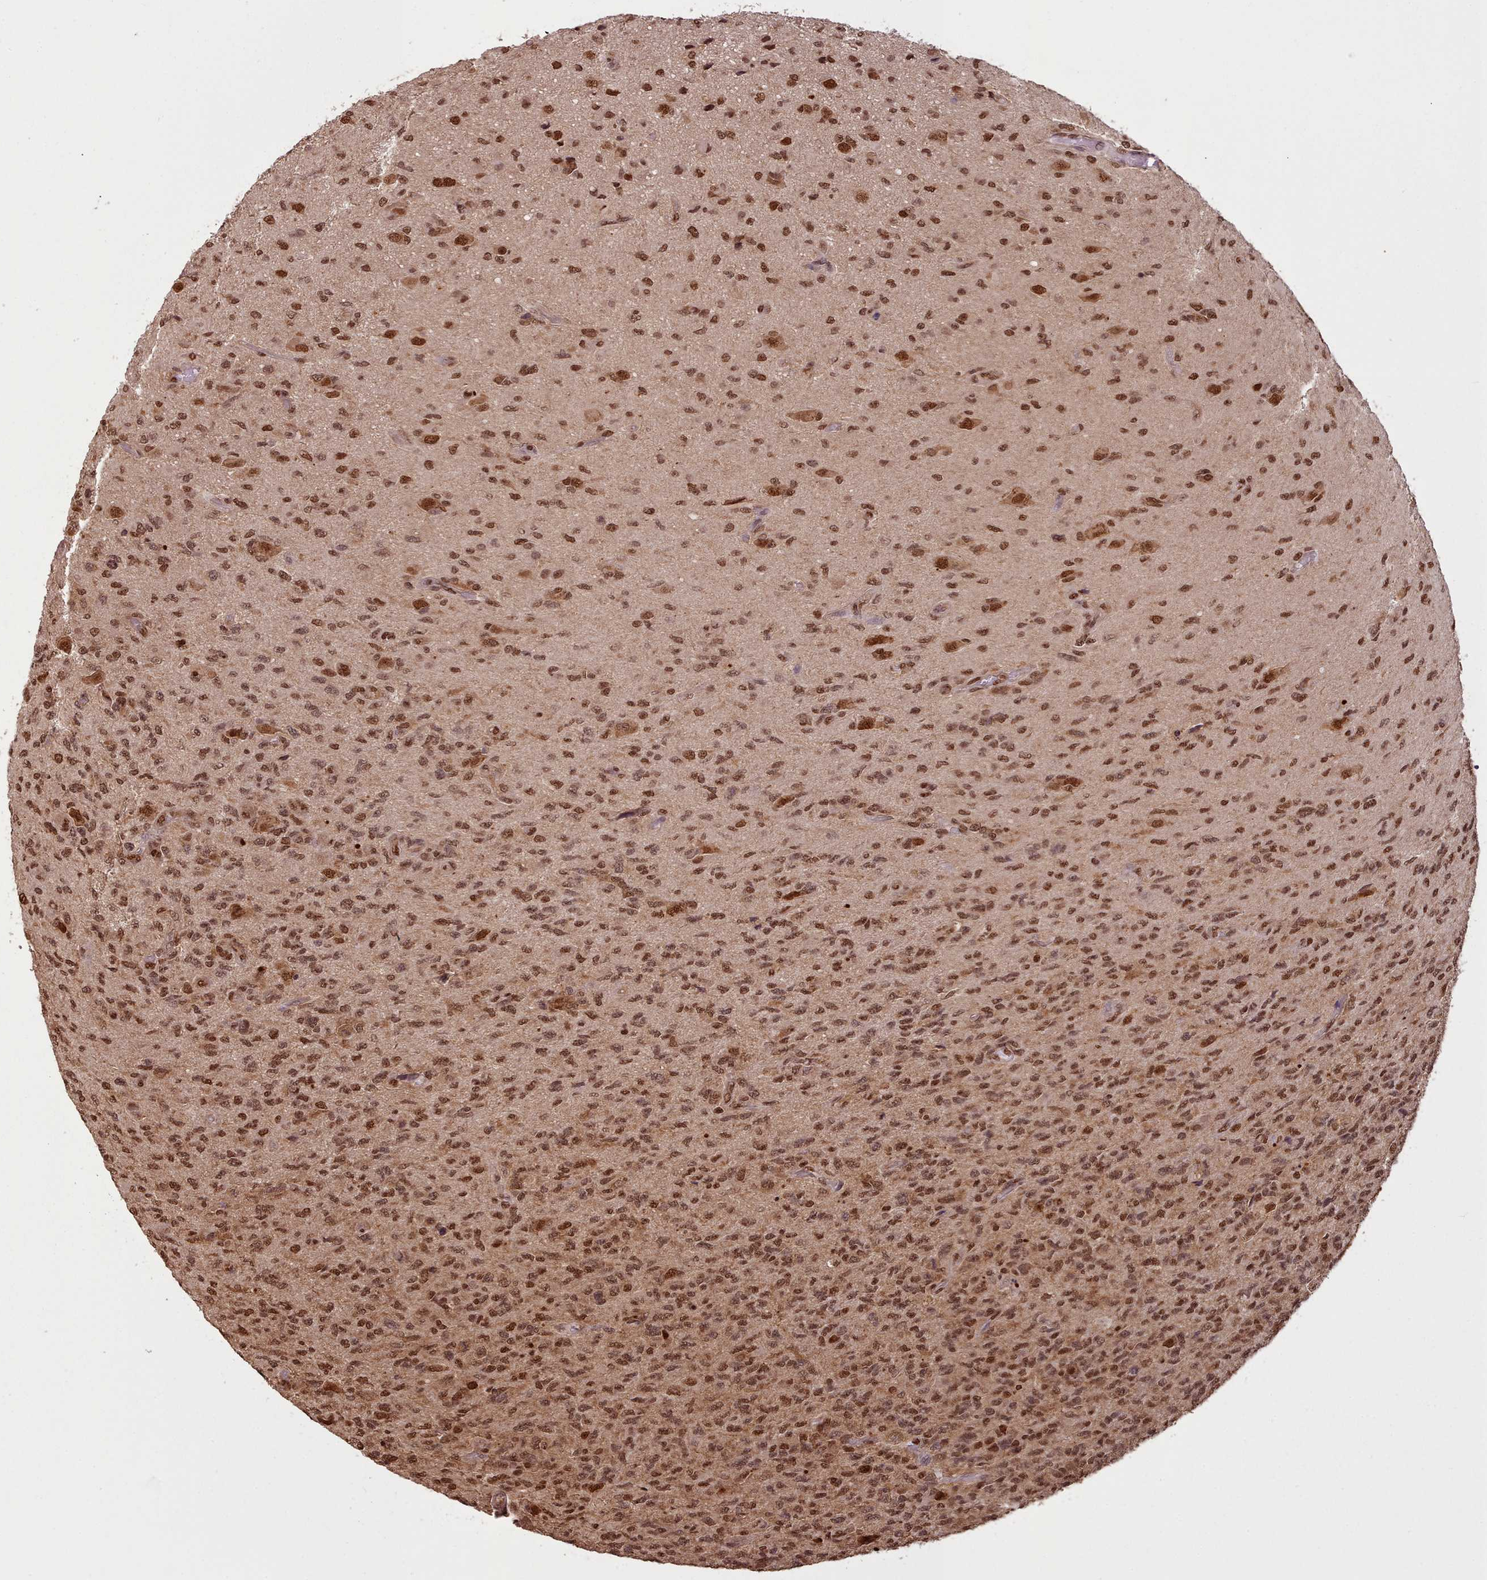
{"staining": {"intensity": "moderate", "quantity": ">75%", "location": "nuclear"}, "tissue": "glioma", "cell_type": "Tumor cells", "image_type": "cancer", "snomed": [{"axis": "morphology", "description": "Glioma, malignant, High grade"}, {"axis": "topography", "description": "Brain"}], "caption": "Glioma tissue displays moderate nuclear expression in approximately >75% of tumor cells, visualized by immunohistochemistry.", "gene": "RPS27A", "patient": {"sex": "male", "age": 36}}